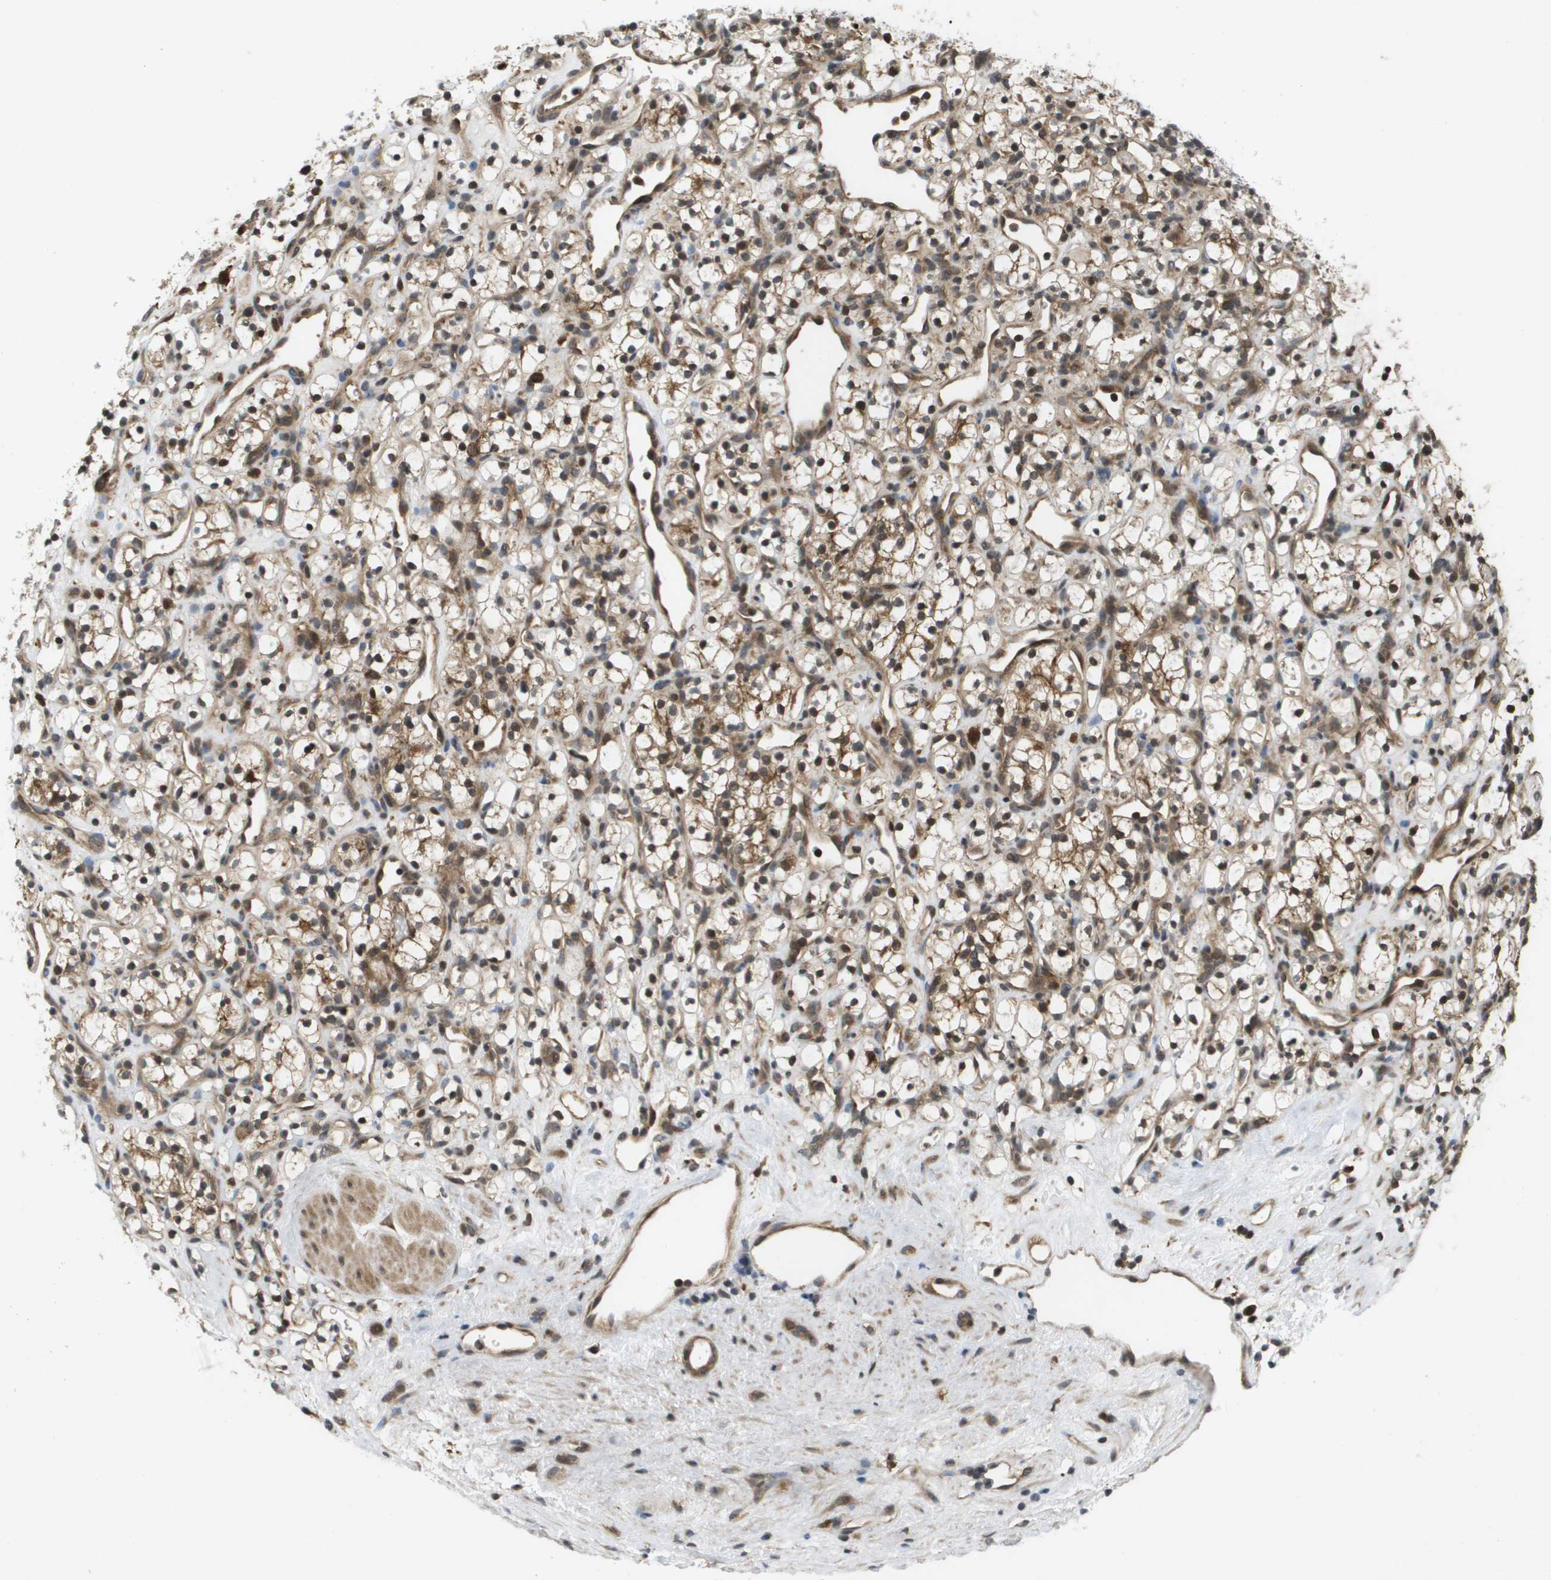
{"staining": {"intensity": "moderate", "quantity": ">75%", "location": "cytoplasmic/membranous"}, "tissue": "renal cancer", "cell_type": "Tumor cells", "image_type": "cancer", "snomed": [{"axis": "morphology", "description": "Adenocarcinoma, NOS"}, {"axis": "topography", "description": "Kidney"}], "caption": "This is a micrograph of IHC staining of renal cancer, which shows moderate staining in the cytoplasmic/membranous of tumor cells.", "gene": "KIF11", "patient": {"sex": "female", "age": 60}}